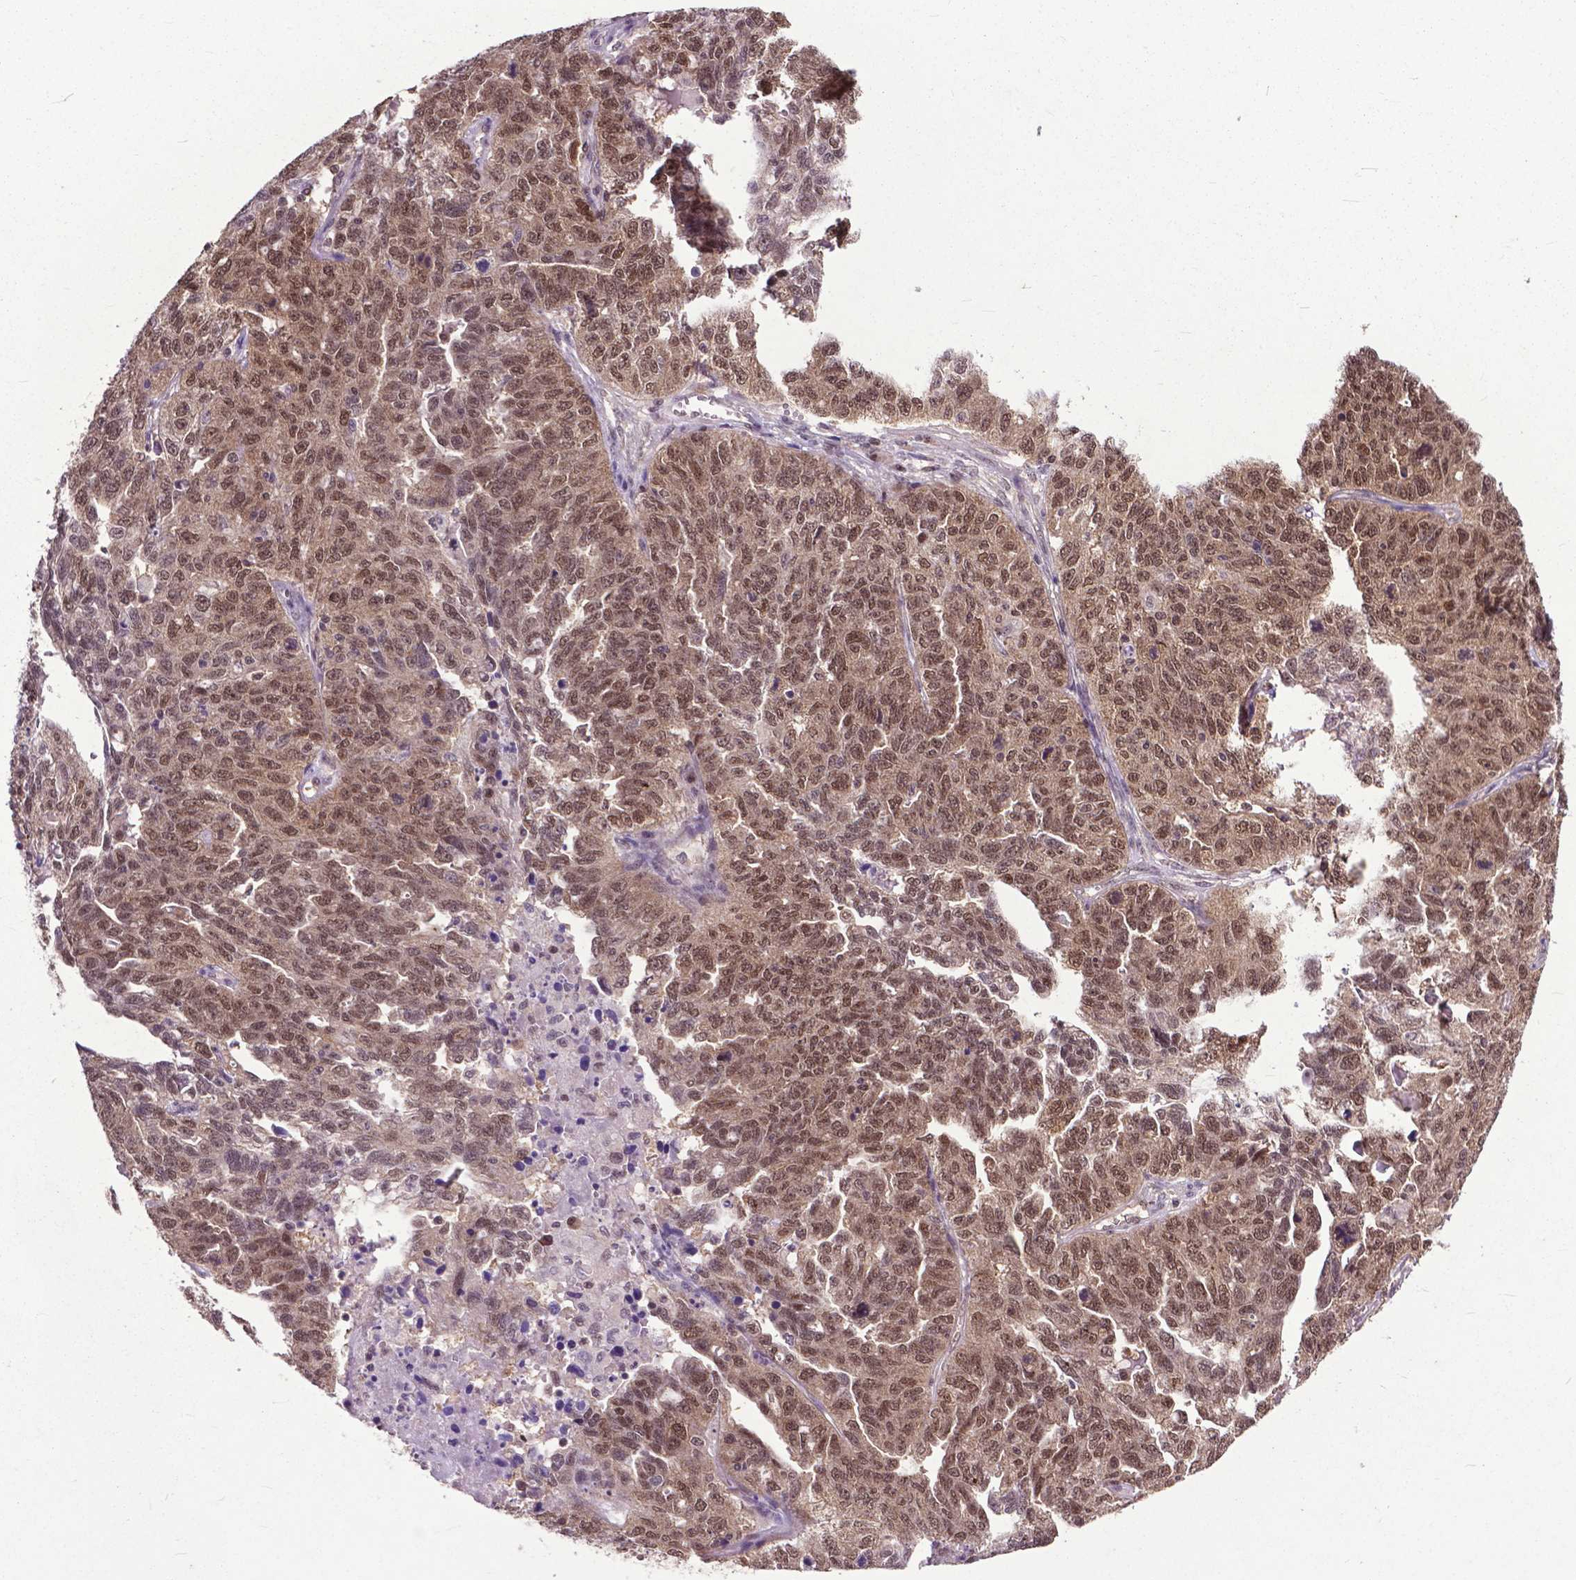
{"staining": {"intensity": "moderate", "quantity": ">75%", "location": "nuclear"}, "tissue": "ovarian cancer", "cell_type": "Tumor cells", "image_type": "cancer", "snomed": [{"axis": "morphology", "description": "Cystadenocarcinoma, serous, NOS"}, {"axis": "topography", "description": "Ovary"}], "caption": "Protein expression analysis of human ovarian serous cystadenocarcinoma reveals moderate nuclear positivity in about >75% of tumor cells.", "gene": "FAF1", "patient": {"sex": "female", "age": 71}}